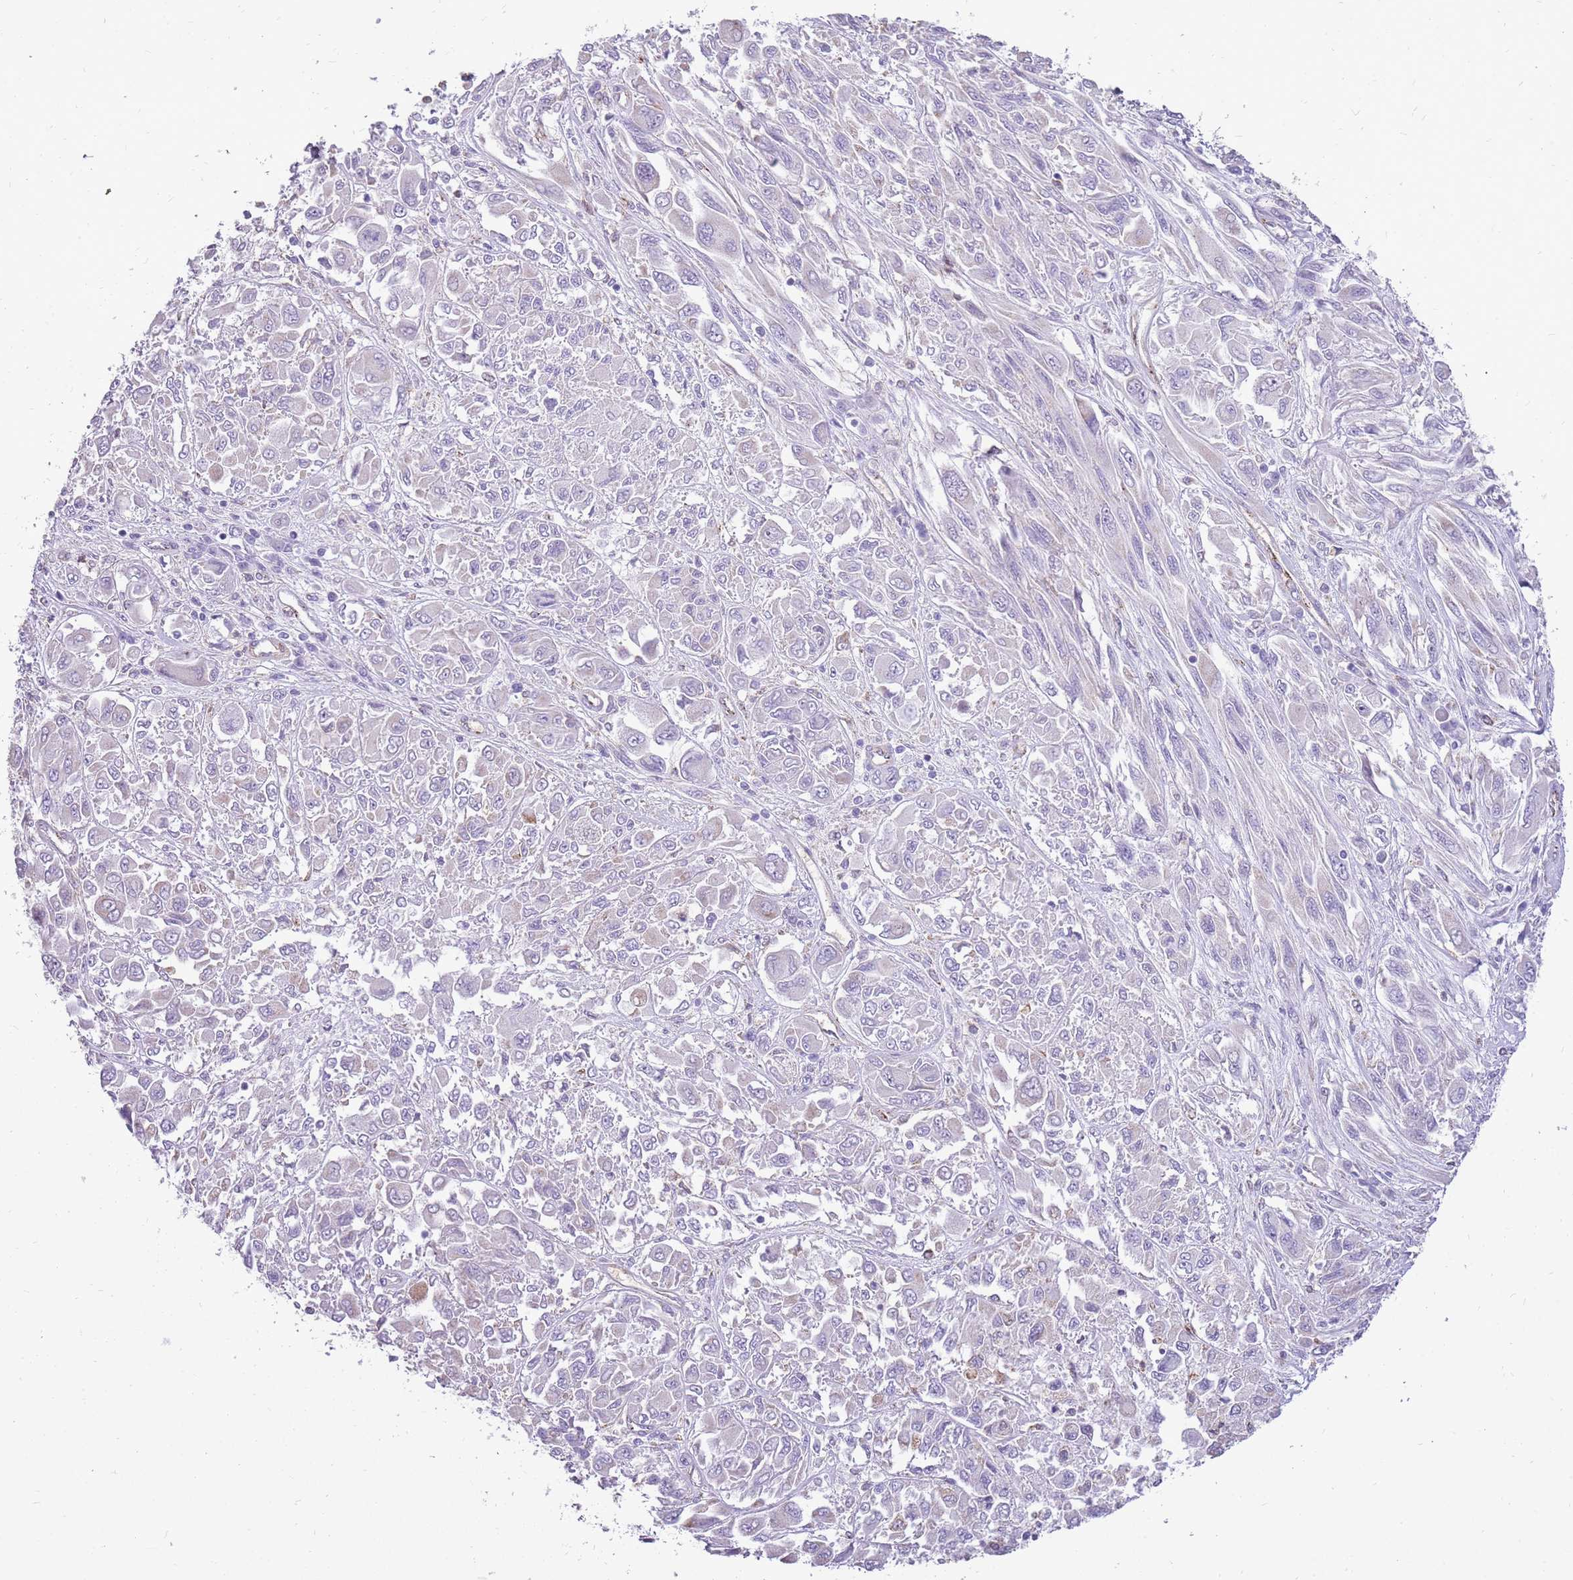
{"staining": {"intensity": "negative", "quantity": "none", "location": "none"}, "tissue": "melanoma", "cell_type": "Tumor cells", "image_type": "cancer", "snomed": [{"axis": "morphology", "description": "Malignant melanoma, NOS"}, {"axis": "topography", "description": "Skin"}], "caption": "Micrograph shows no significant protein staining in tumor cells of malignant melanoma.", "gene": "PCNX1", "patient": {"sex": "female", "age": 91}}